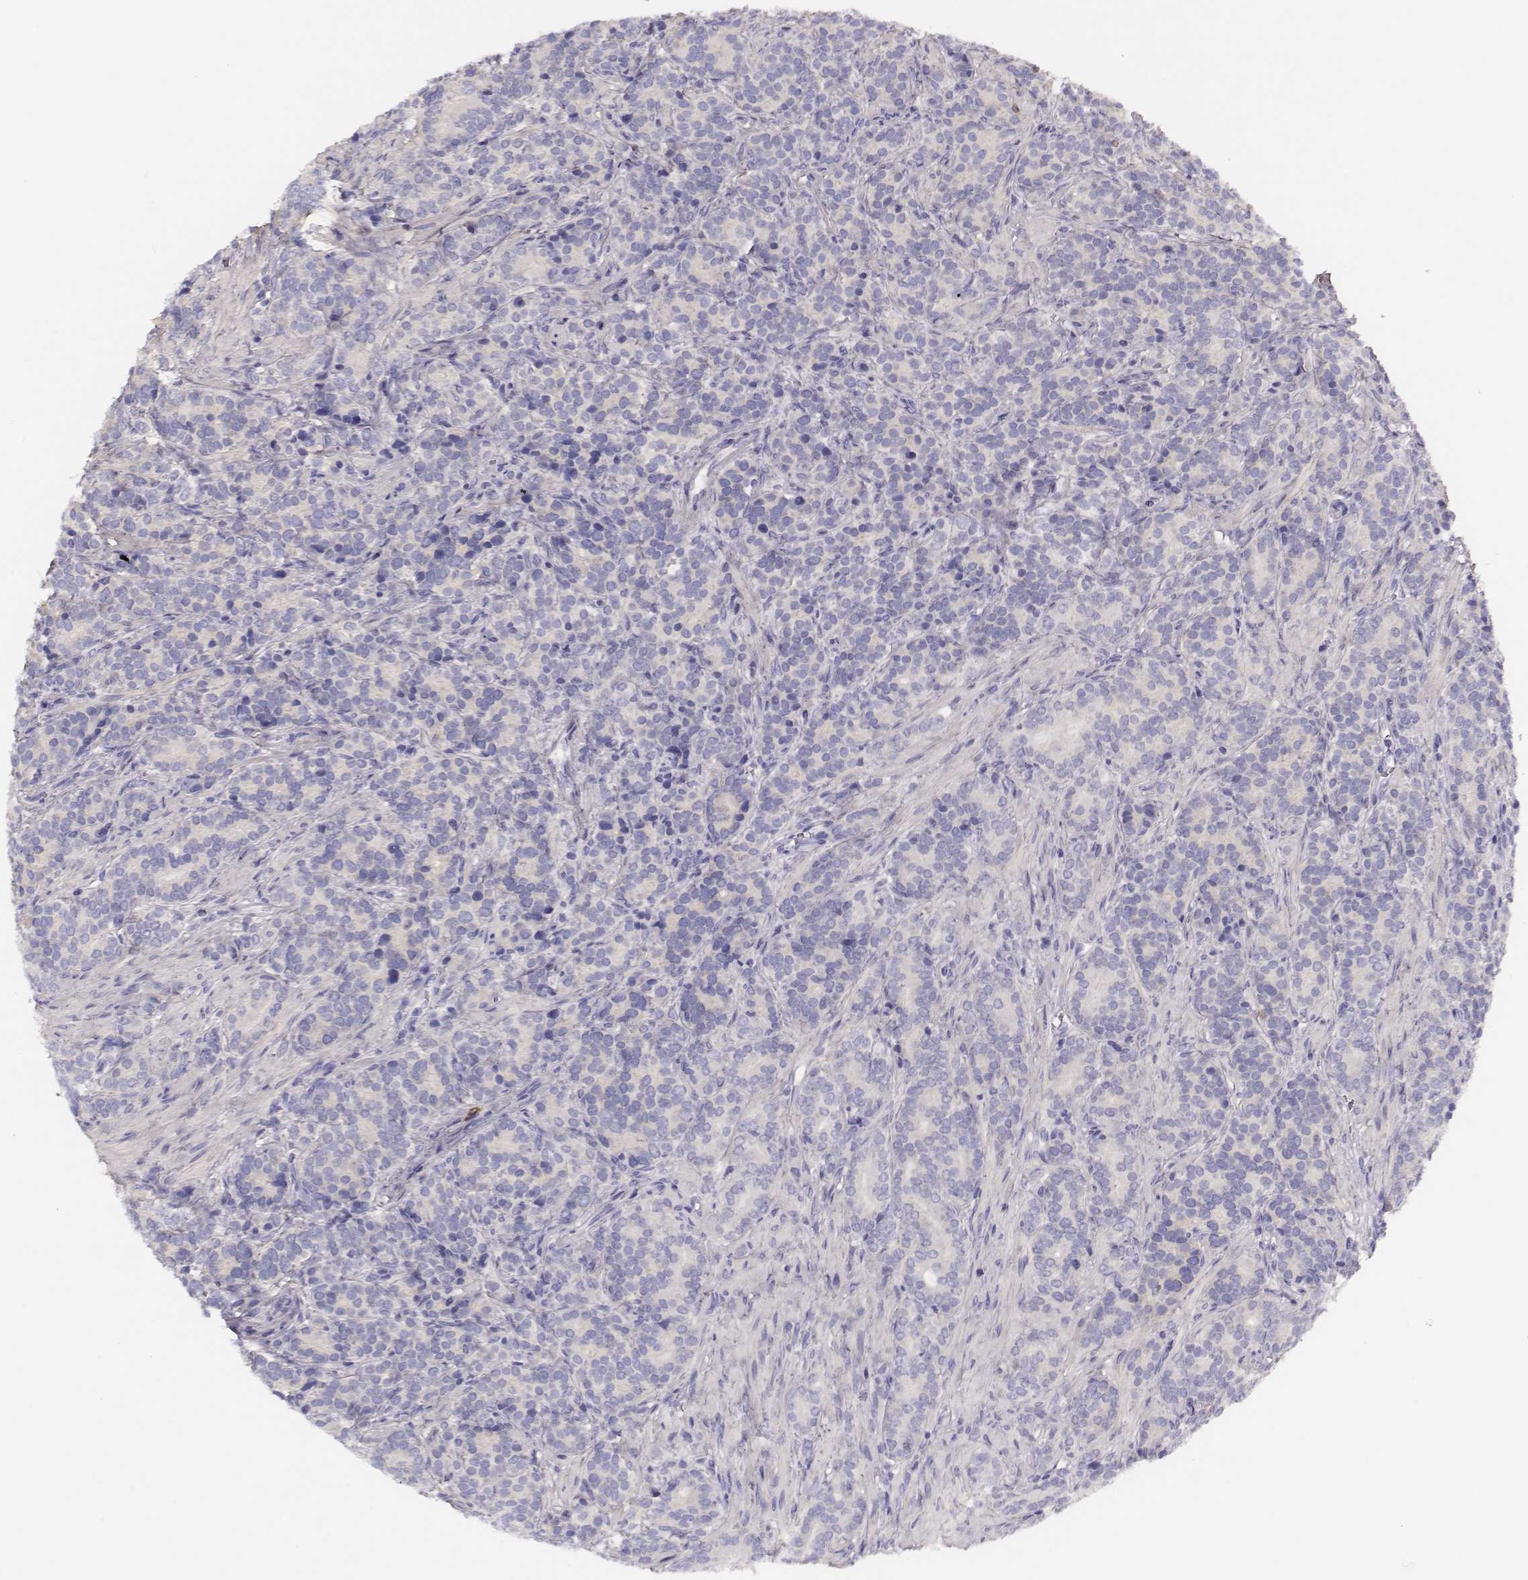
{"staining": {"intensity": "negative", "quantity": "none", "location": "none"}, "tissue": "prostate cancer", "cell_type": "Tumor cells", "image_type": "cancer", "snomed": [{"axis": "morphology", "description": "Adenocarcinoma, High grade"}, {"axis": "topography", "description": "Prostate"}], "caption": "Immunohistochemistry (IHC) of prostate cancer reveals no positivity in tumor cells.", "gene": "P2RY10", "patient": {"sex": "male", "age": 84}}